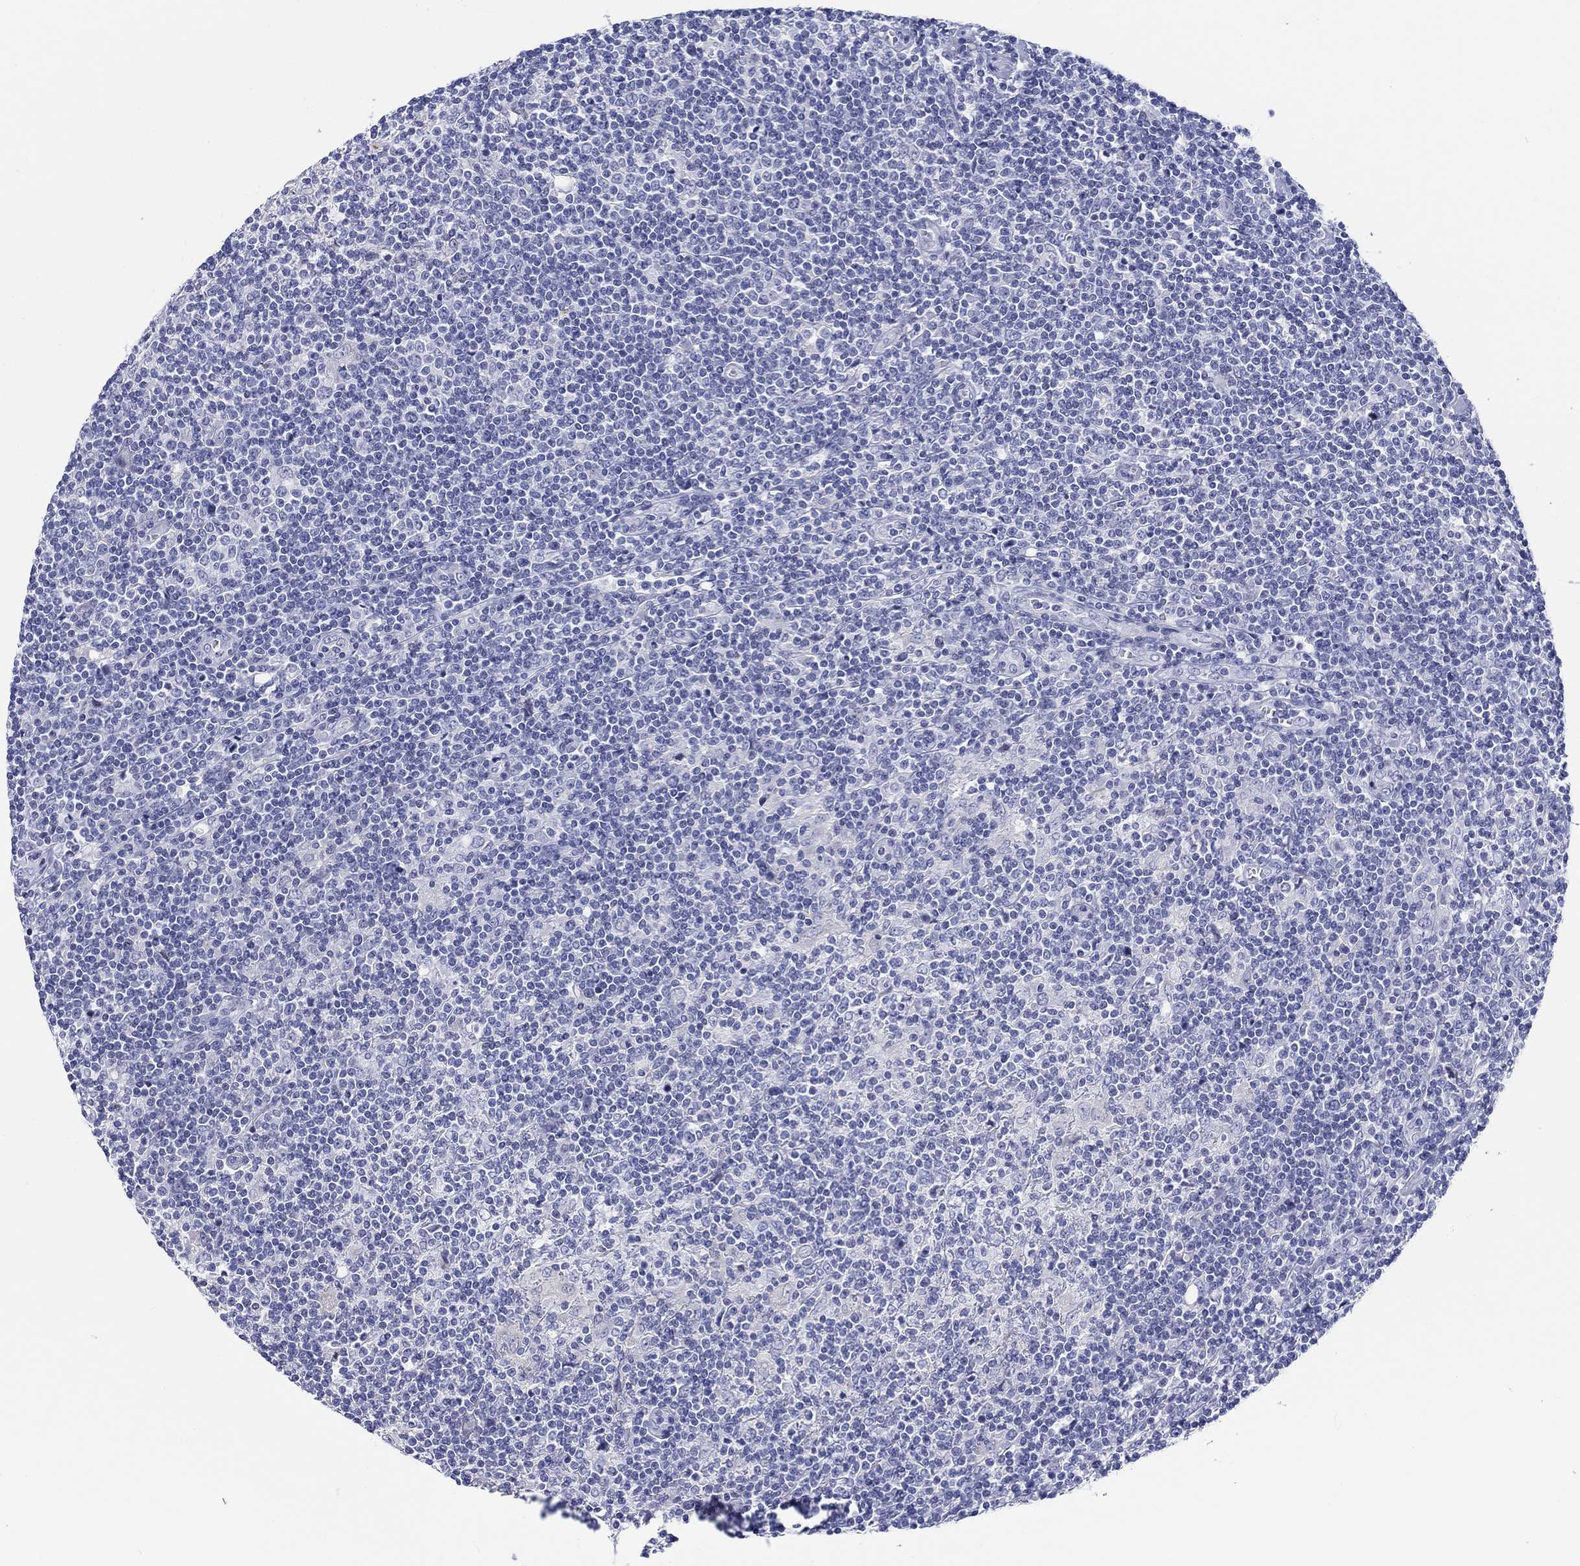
{"staining": {"intensity": "negative", "quantity": "none", "location": "none"}, "tissue": "lymphoma", "cell_type": "Tumor cells", "image_type": "cancer", "snomed": [{"axis": "morphology", "description": "Hodgkin's disease, NOS"}, {"axis": "topography", "description": "Lymph node"}], "caption": "There is no significant staining in tumor cells of lymphoma.", "gene": "H1-1", "patient": {"sex": "male", "age": 40}}